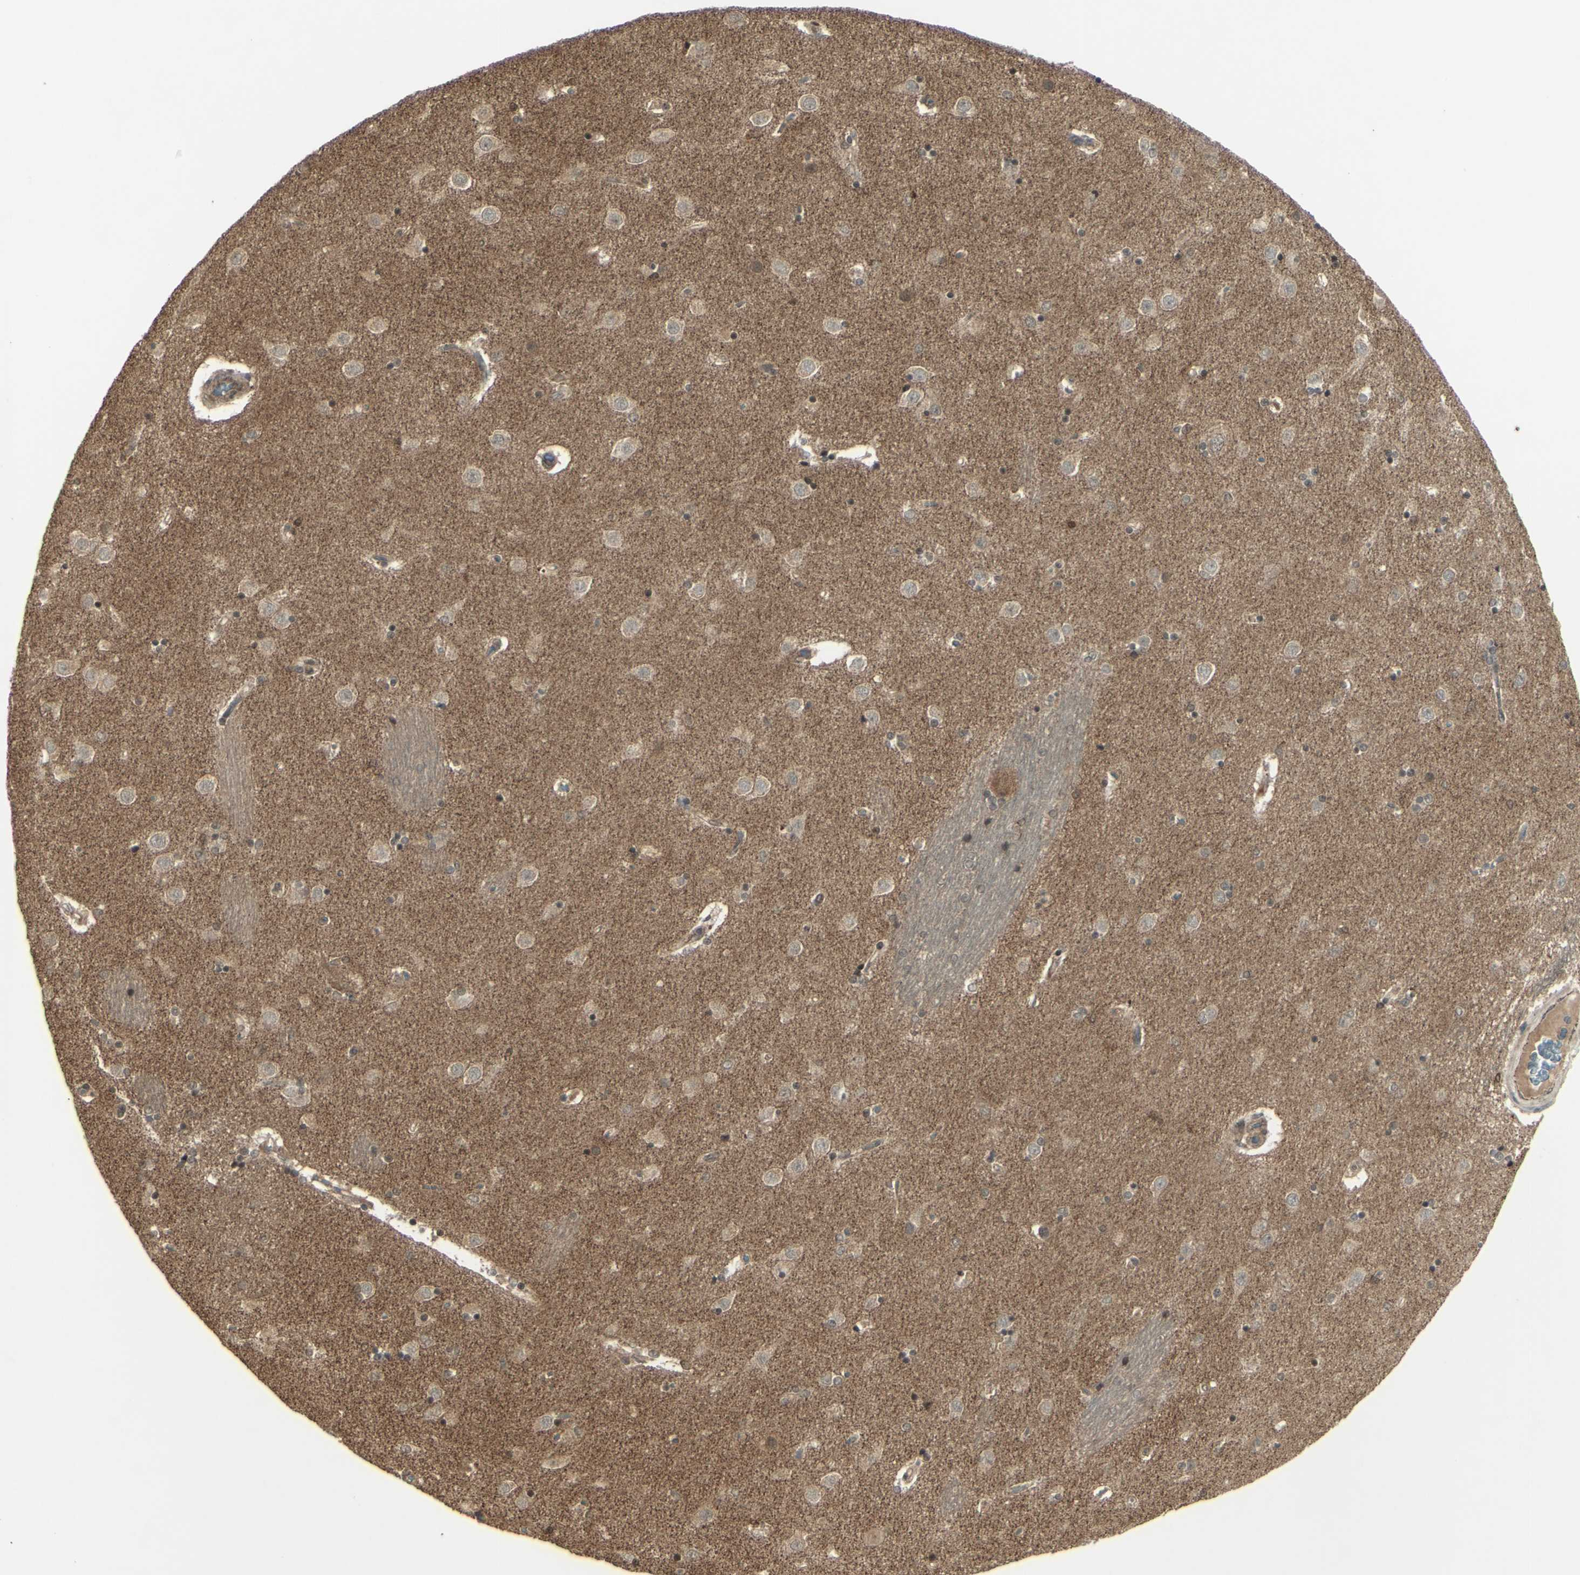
{"staining": {"intensity": "weak", "quantity": ">75%", "location": "cytoplasmic/membranous"}, "tissue": "caudate", "cell_type": "Glial cells", "image_type": "normal", "snomed": [{"axis": "morphology", "description": "Normal tissue, NOS"}, {"axis": "topography", "description": "Lateral ventricle wall"}], "caption": "A low amount of weak cytoplasmic/membranous expression is identified in approximately >75% of glial cells in normal caudate.", "gene": "BLNK", "patient": {"sex": "female", "age": 54}}